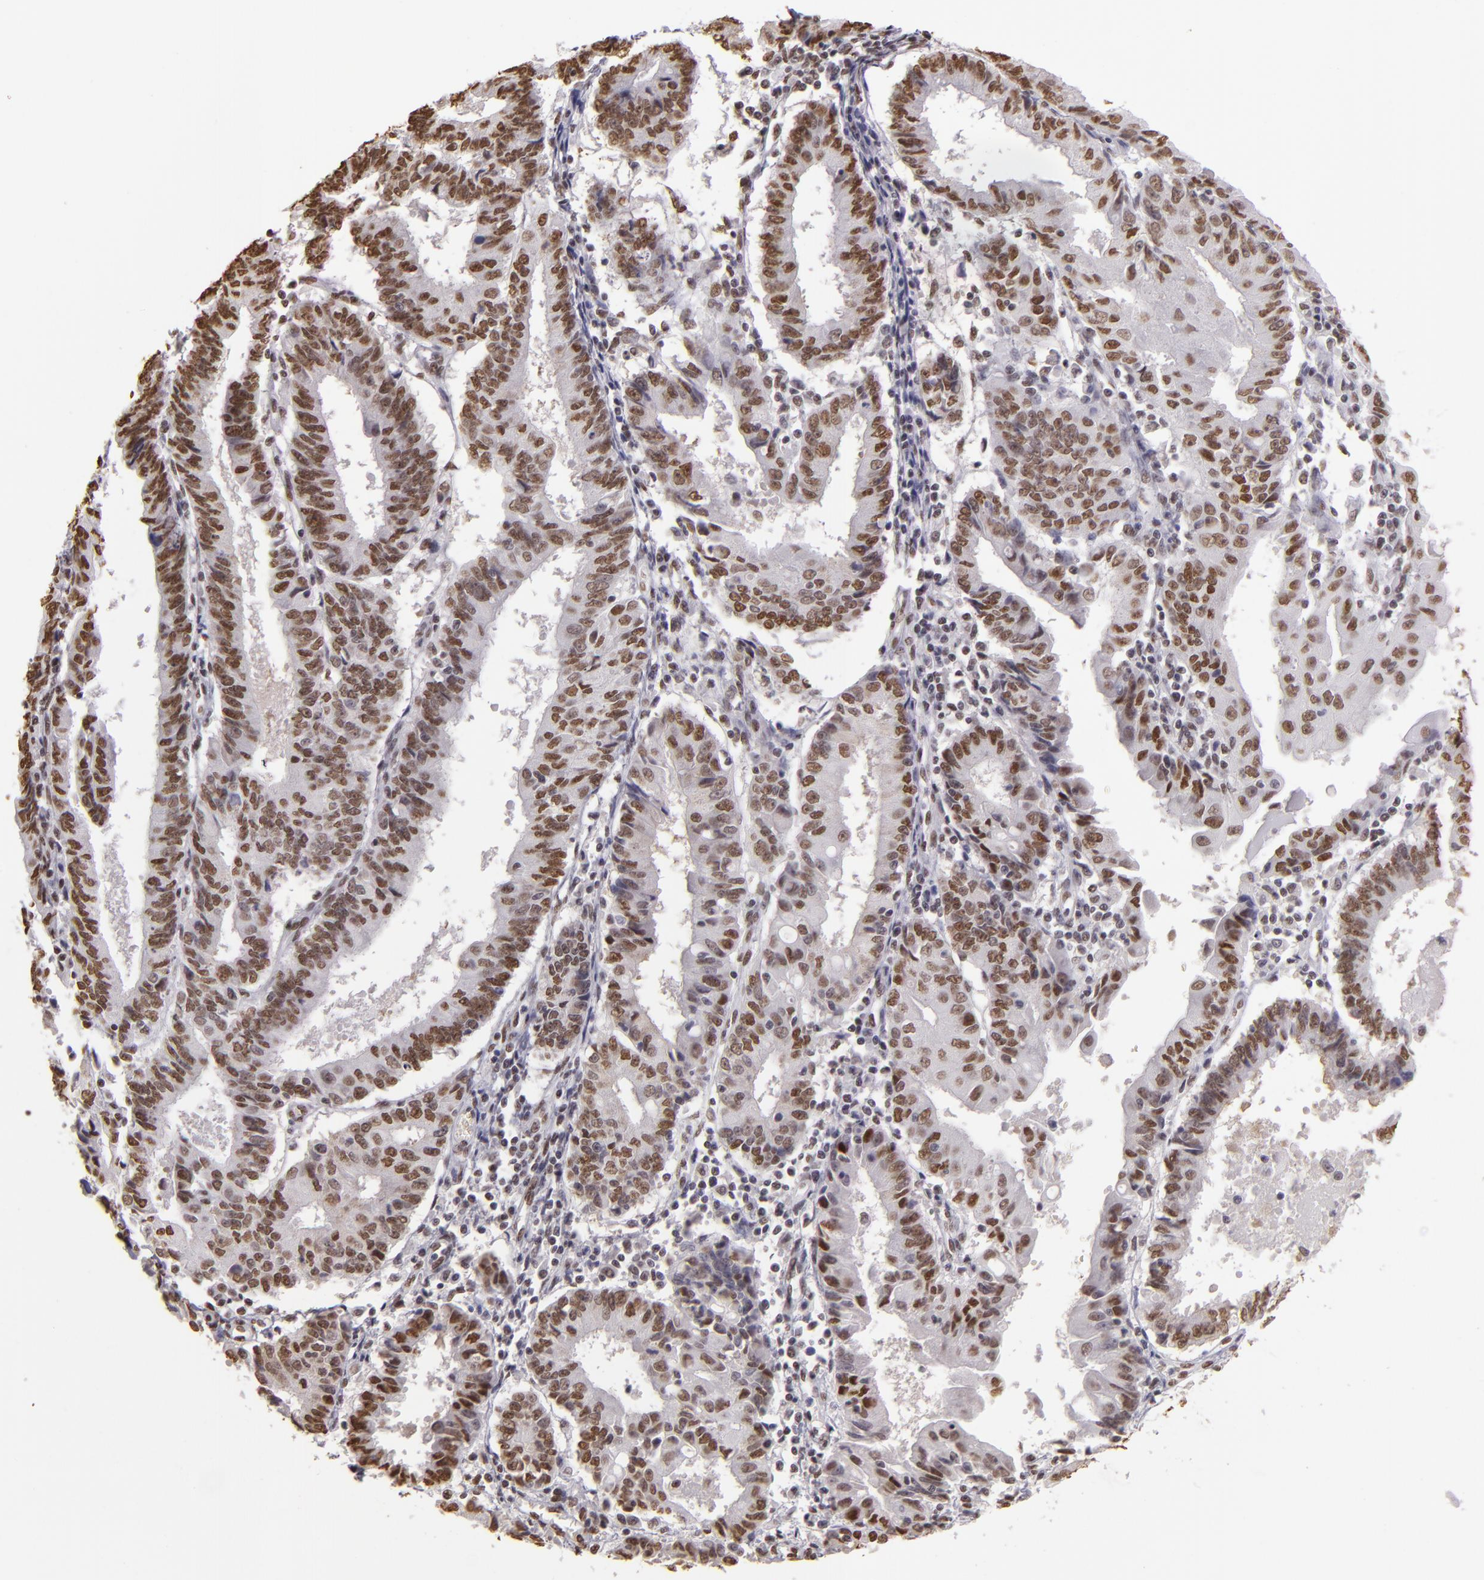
{"staining": {"intensity": "moderate", "quantity": ">75%", "location": "nuclear"}, "tissue": "endometrial cancer", "cell_type": "Tumor cells", "image_type": "cancer", "snomed": [{"axis": "morphology", "description": "Adenocarcinoma, NOS"}, {"axis": "topography", "description": "Endometrium"}], "caption": "Protein analysis of endometrial cancer tissue shows moderate nuclear positivity in approximately >75% of tumor cells.", "gene": "PAPOLA", "patient": {"sex": "female", "age": 75}}